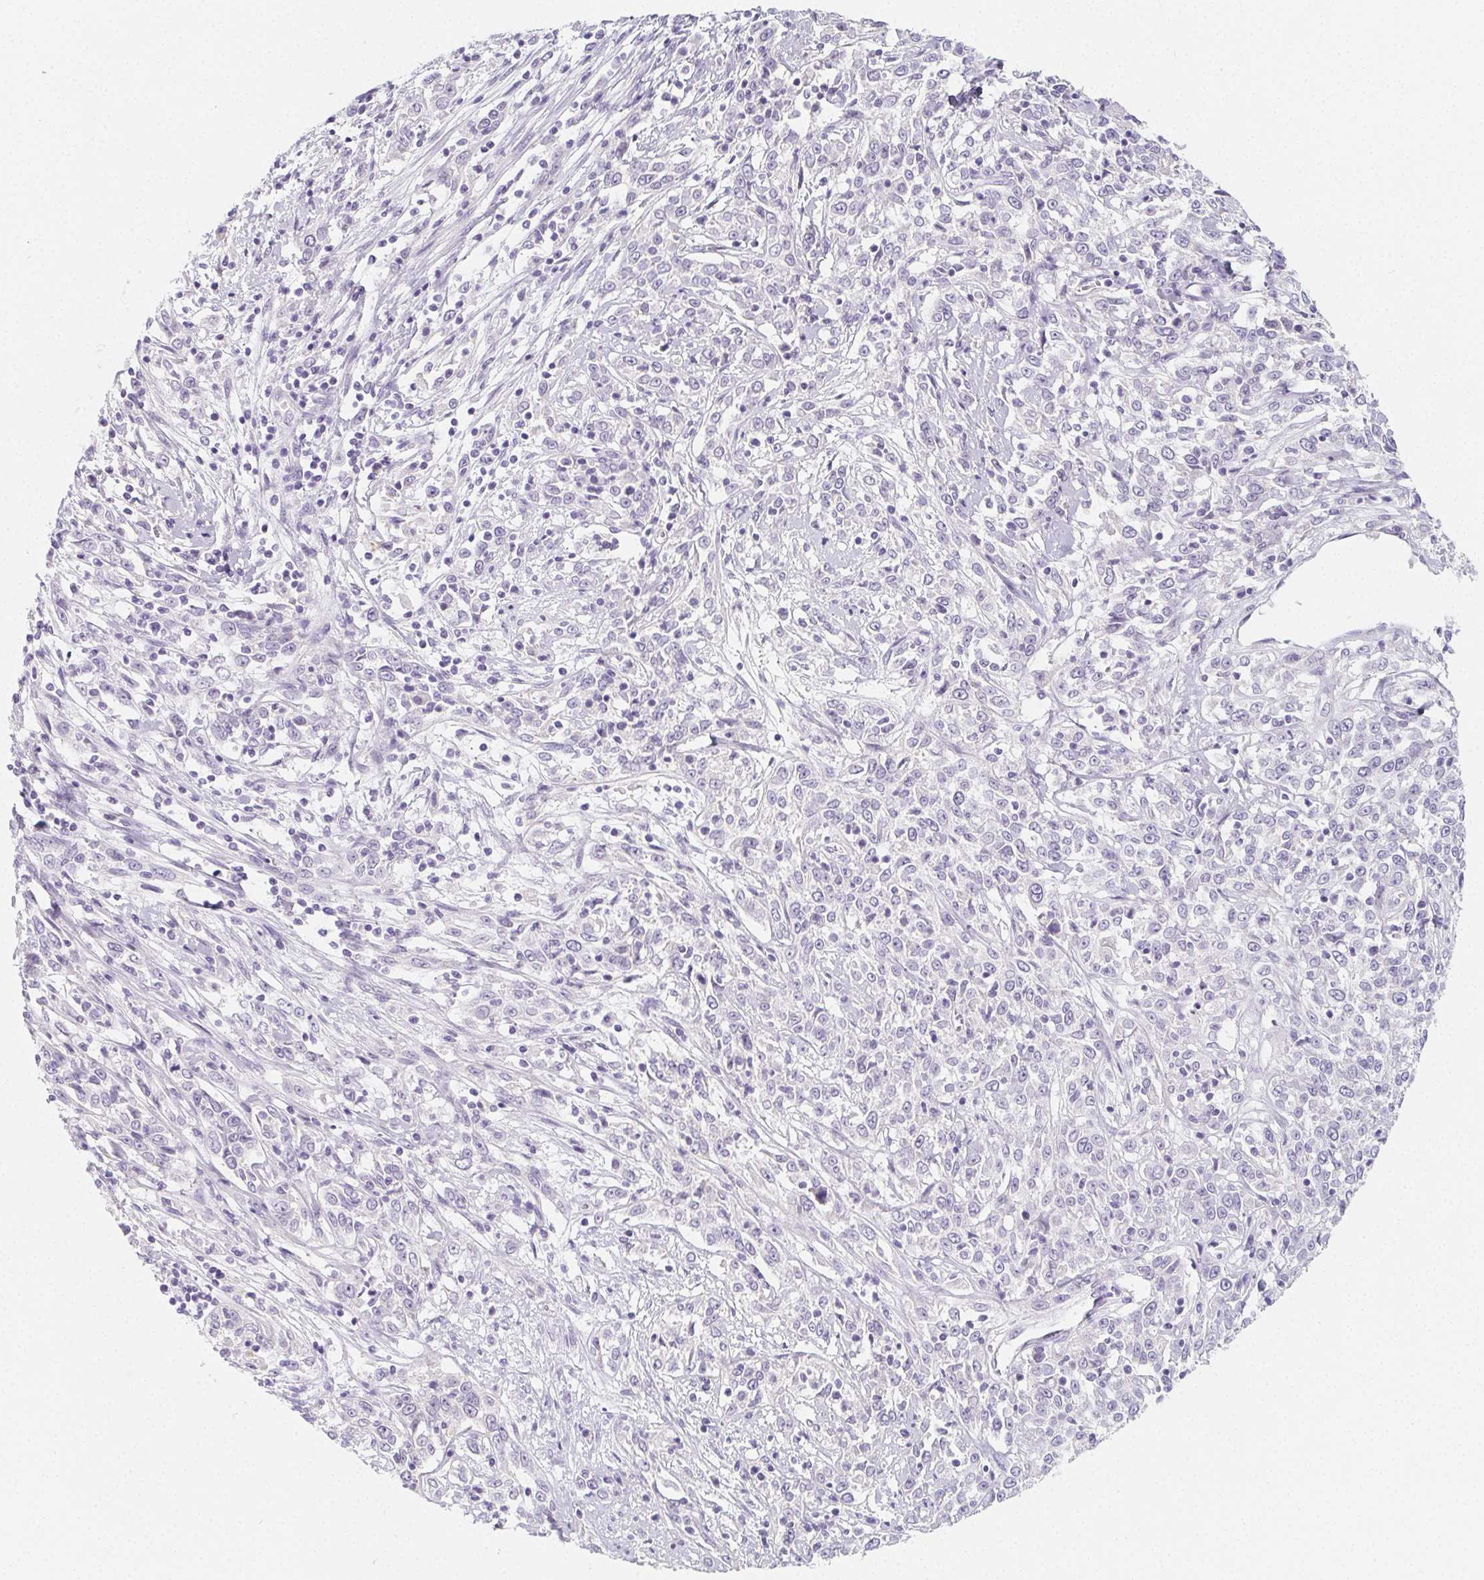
{"staining": {"intensity": "negative", "quantity": "none", "location": "none"}, "tissue": "cervical cancer", "cell_type": "Tumor cells", "image_type": "cancer", "snomed": [{"axis": "morphology", "description": "Adenocarcinoma, NOS"}, {"axis": "topography", "description": "Cervix"}], "caption": "The micrograph reveals no staining of tumor cells in cervical cancer (adenocarcinoma).", "gene": "GLIPR1L1", "patient": {"sex": "female", "age": 40}}